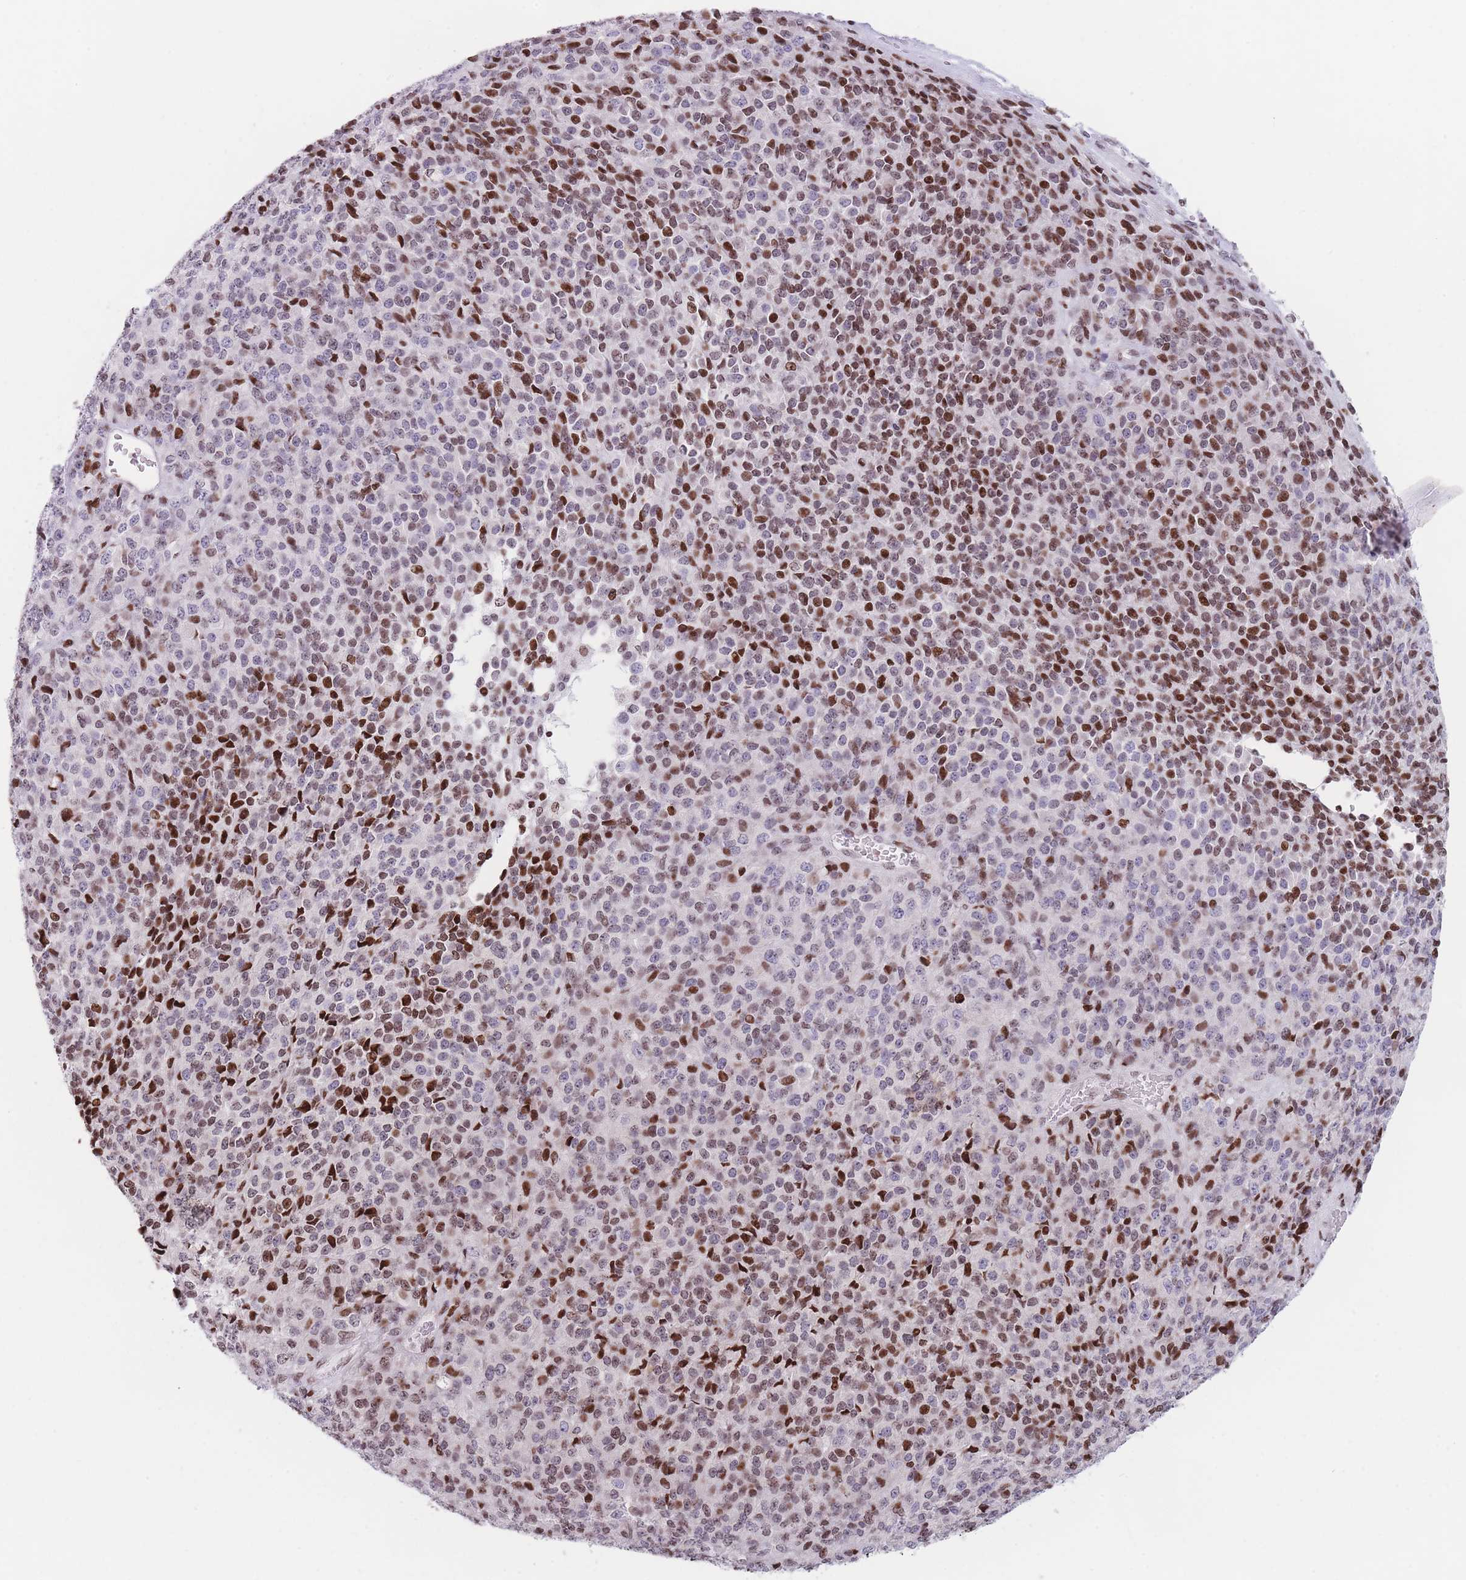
{"staining": {"intensity": "moderate", "quantity": "25%-75%", "location": "nuclear"}, "tissue": "melanoma", "cell_type": "Tumor cells", "image_type": "cancer", "snomed": [{"axis": "morphology", "description": "Malignant melanoma, Metastatic site"}, {"axis": "topography", "description": "Brain"}], "caption": "A brown stain labels moderate nuclear staining of a protein in human malignant melanoma (metastatic site) tumor cells.", "gene": "AK9", "patient": {"sex": "female", "age": 56}}